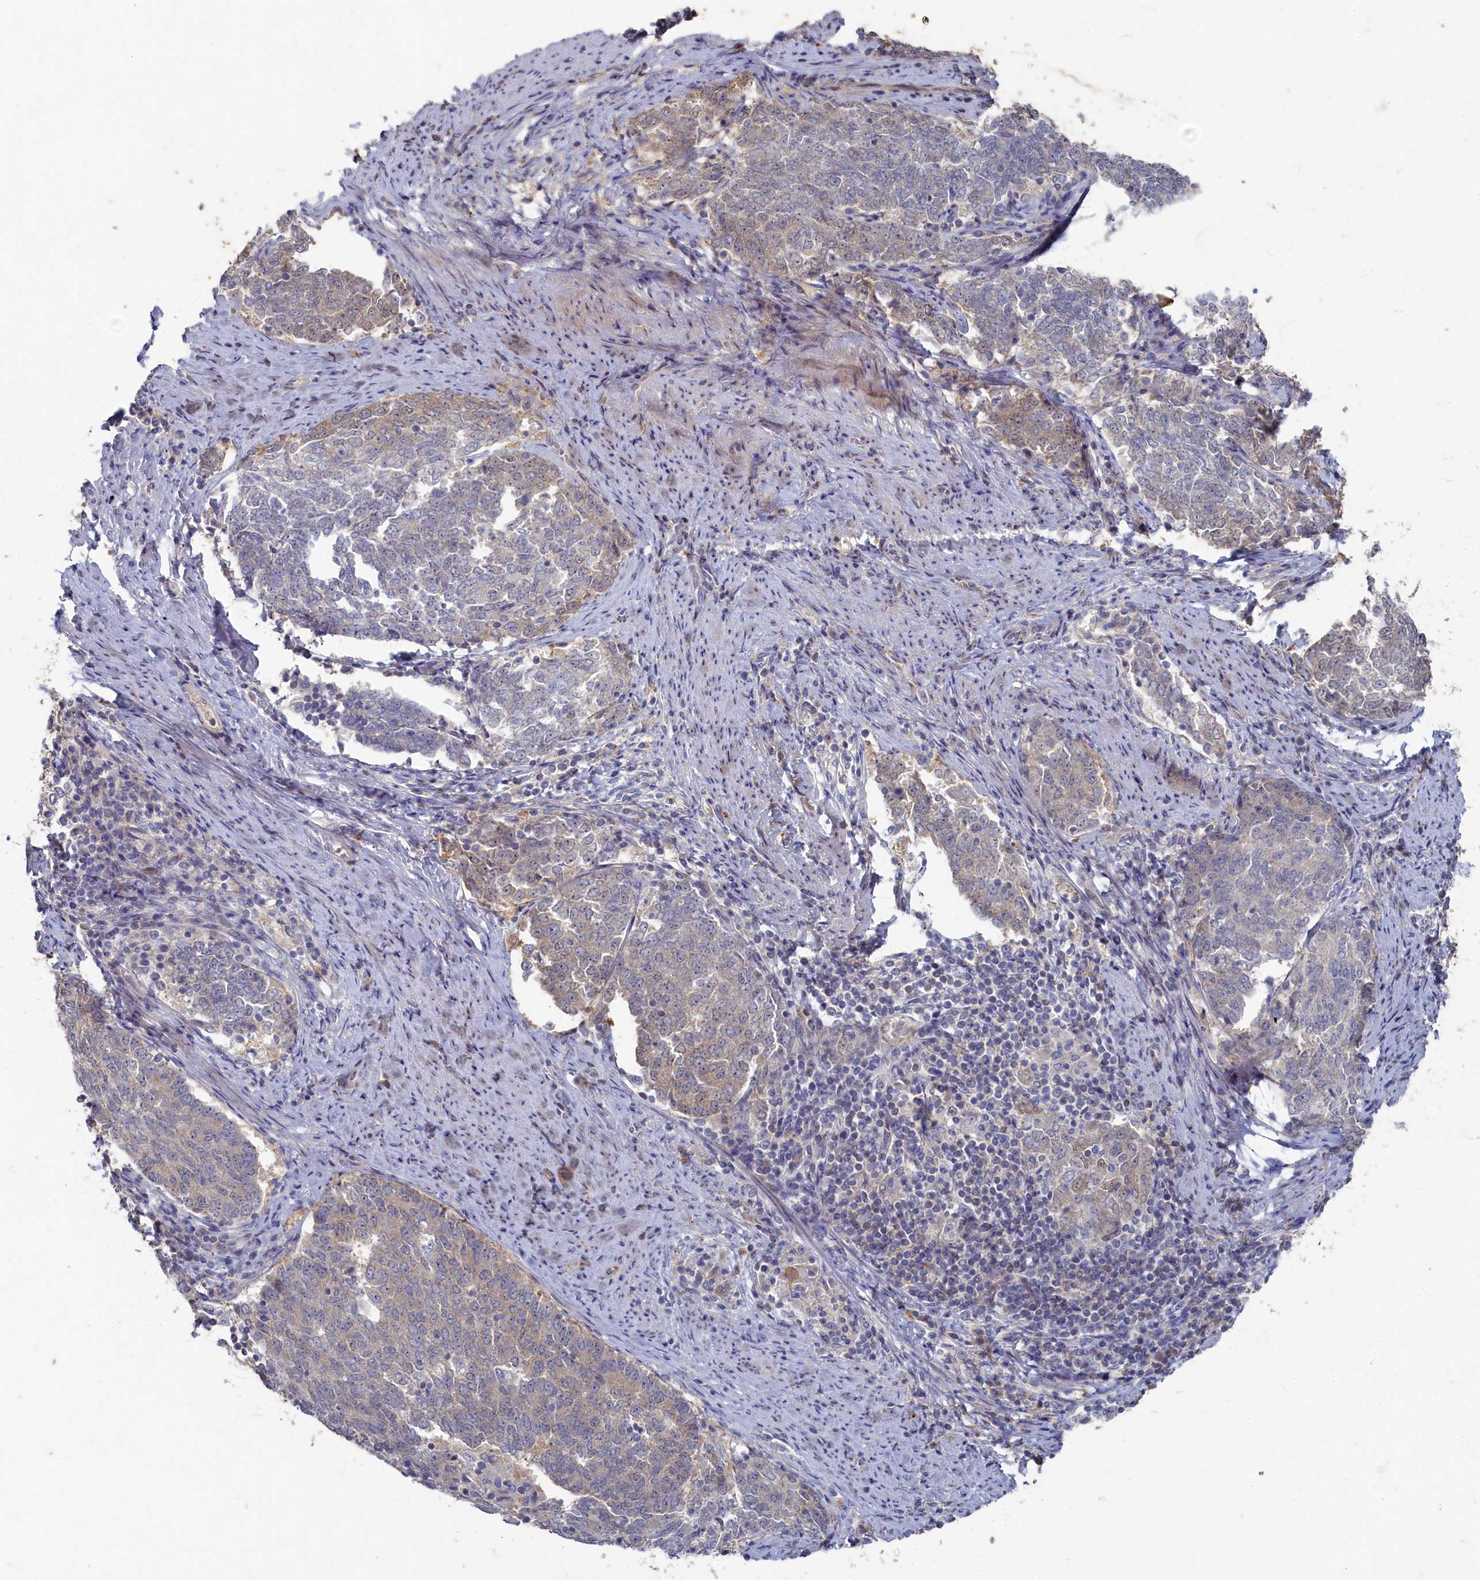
{"staining": {"intensity": "weak", "quantity": "<25%", "location": "cytoplasmic/membranous"}, "tissue": "endometrial cancer", "cell_type": "Tumor cells", "image_type": "cancer", "snomed": [{"axis": "morphology", "description": "Adenocarcinoma, NOS"}, {"axis": "topography", "description": "Endometrium"}], "caption": "An image of endometrial cancer stained for a protein displays no brown staining in tumor cells.", "gene": "HUNK", "patient": {"sex": "female", "age": 80}}